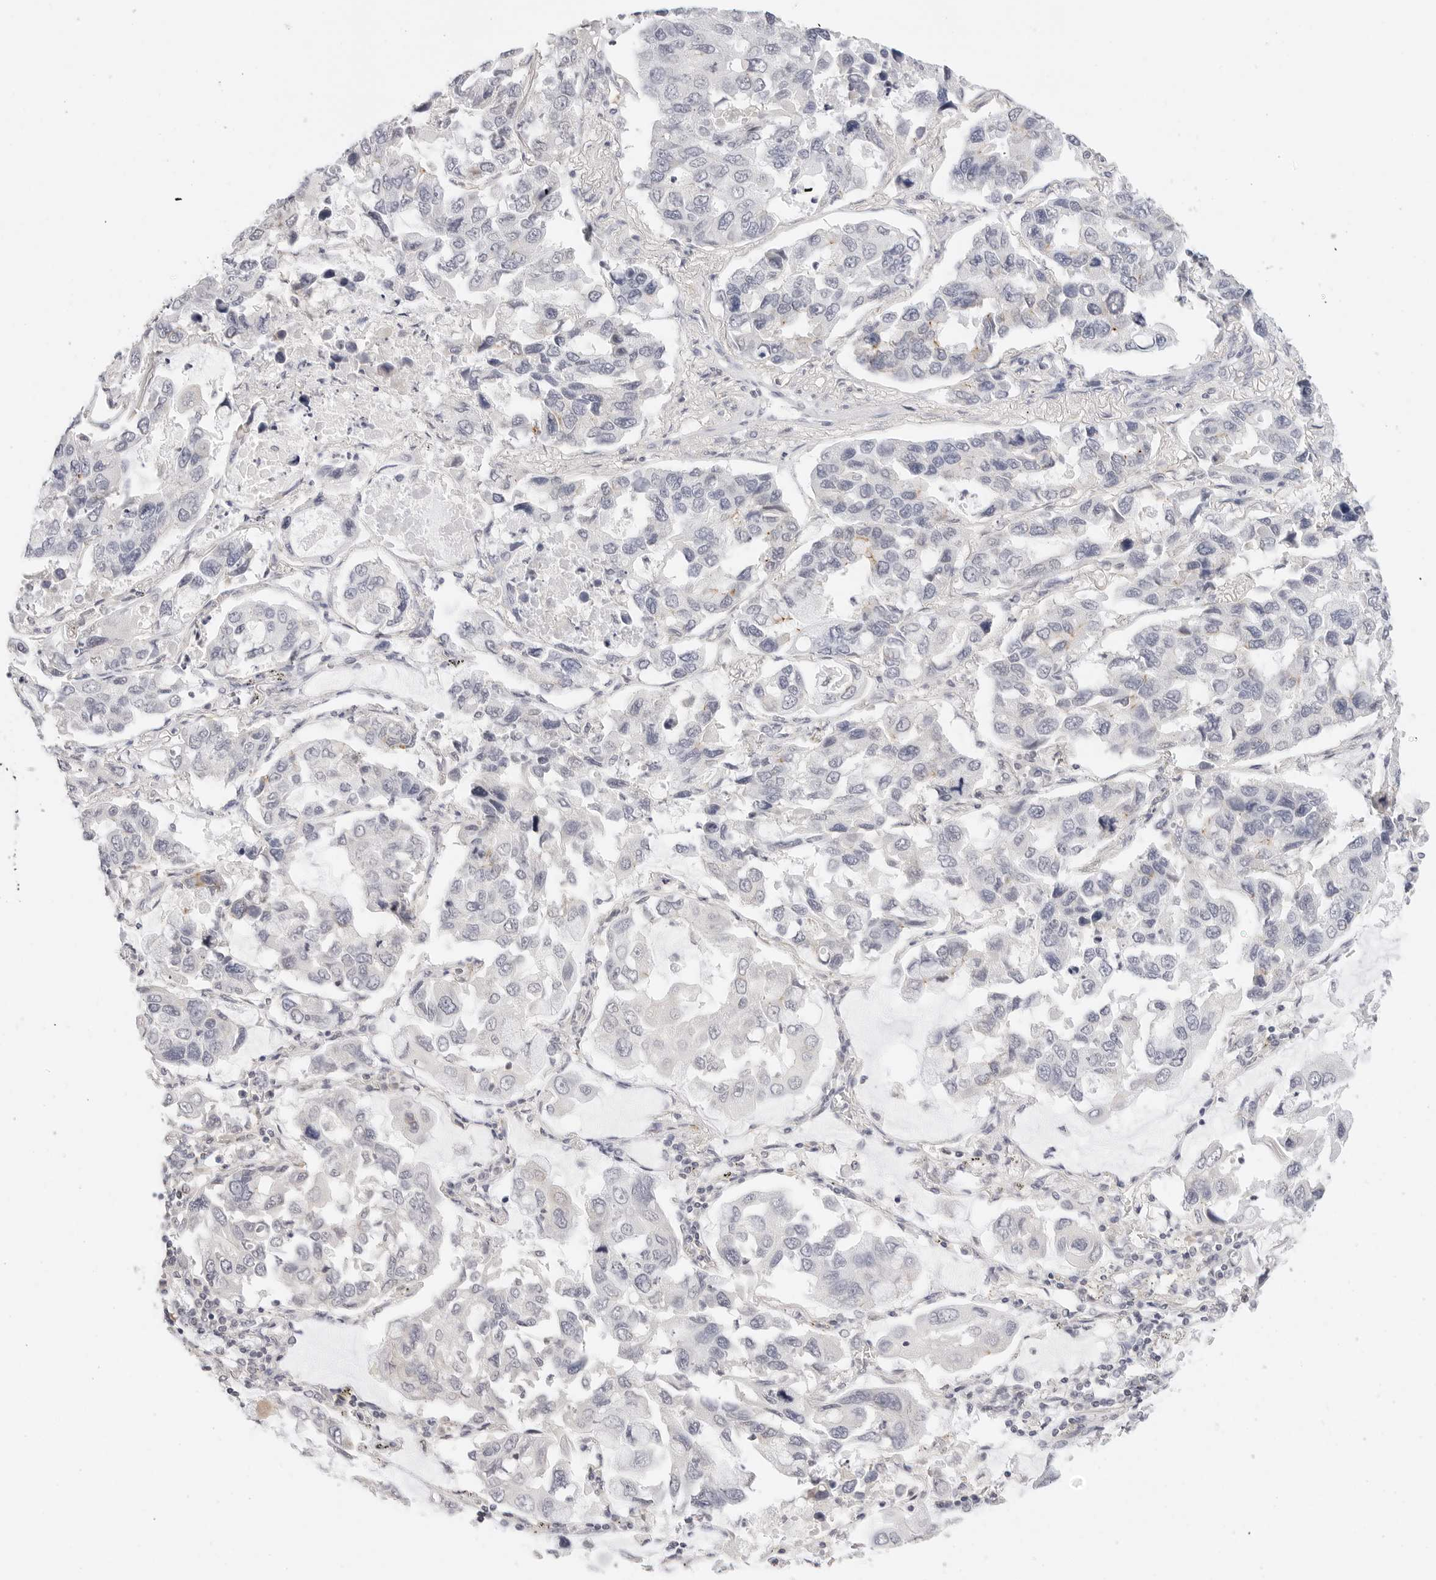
{"staining": {"intensity": "negative", "quantity": "none", "location": "none"}, "tissue": "lung cancer", "cell_type": "Tumor cells", "image_type": "cancer", "snomed": [{"axis": "morphology", "description": "Adenocarcinoma, NOS"}, {"axis": "topography", "description": "Lung"}], "caption": "There is no significant positivity in tumor cells of lung cancer.", "gene": "PCDH19", "patient": {"sex": "male", "age": 64}}